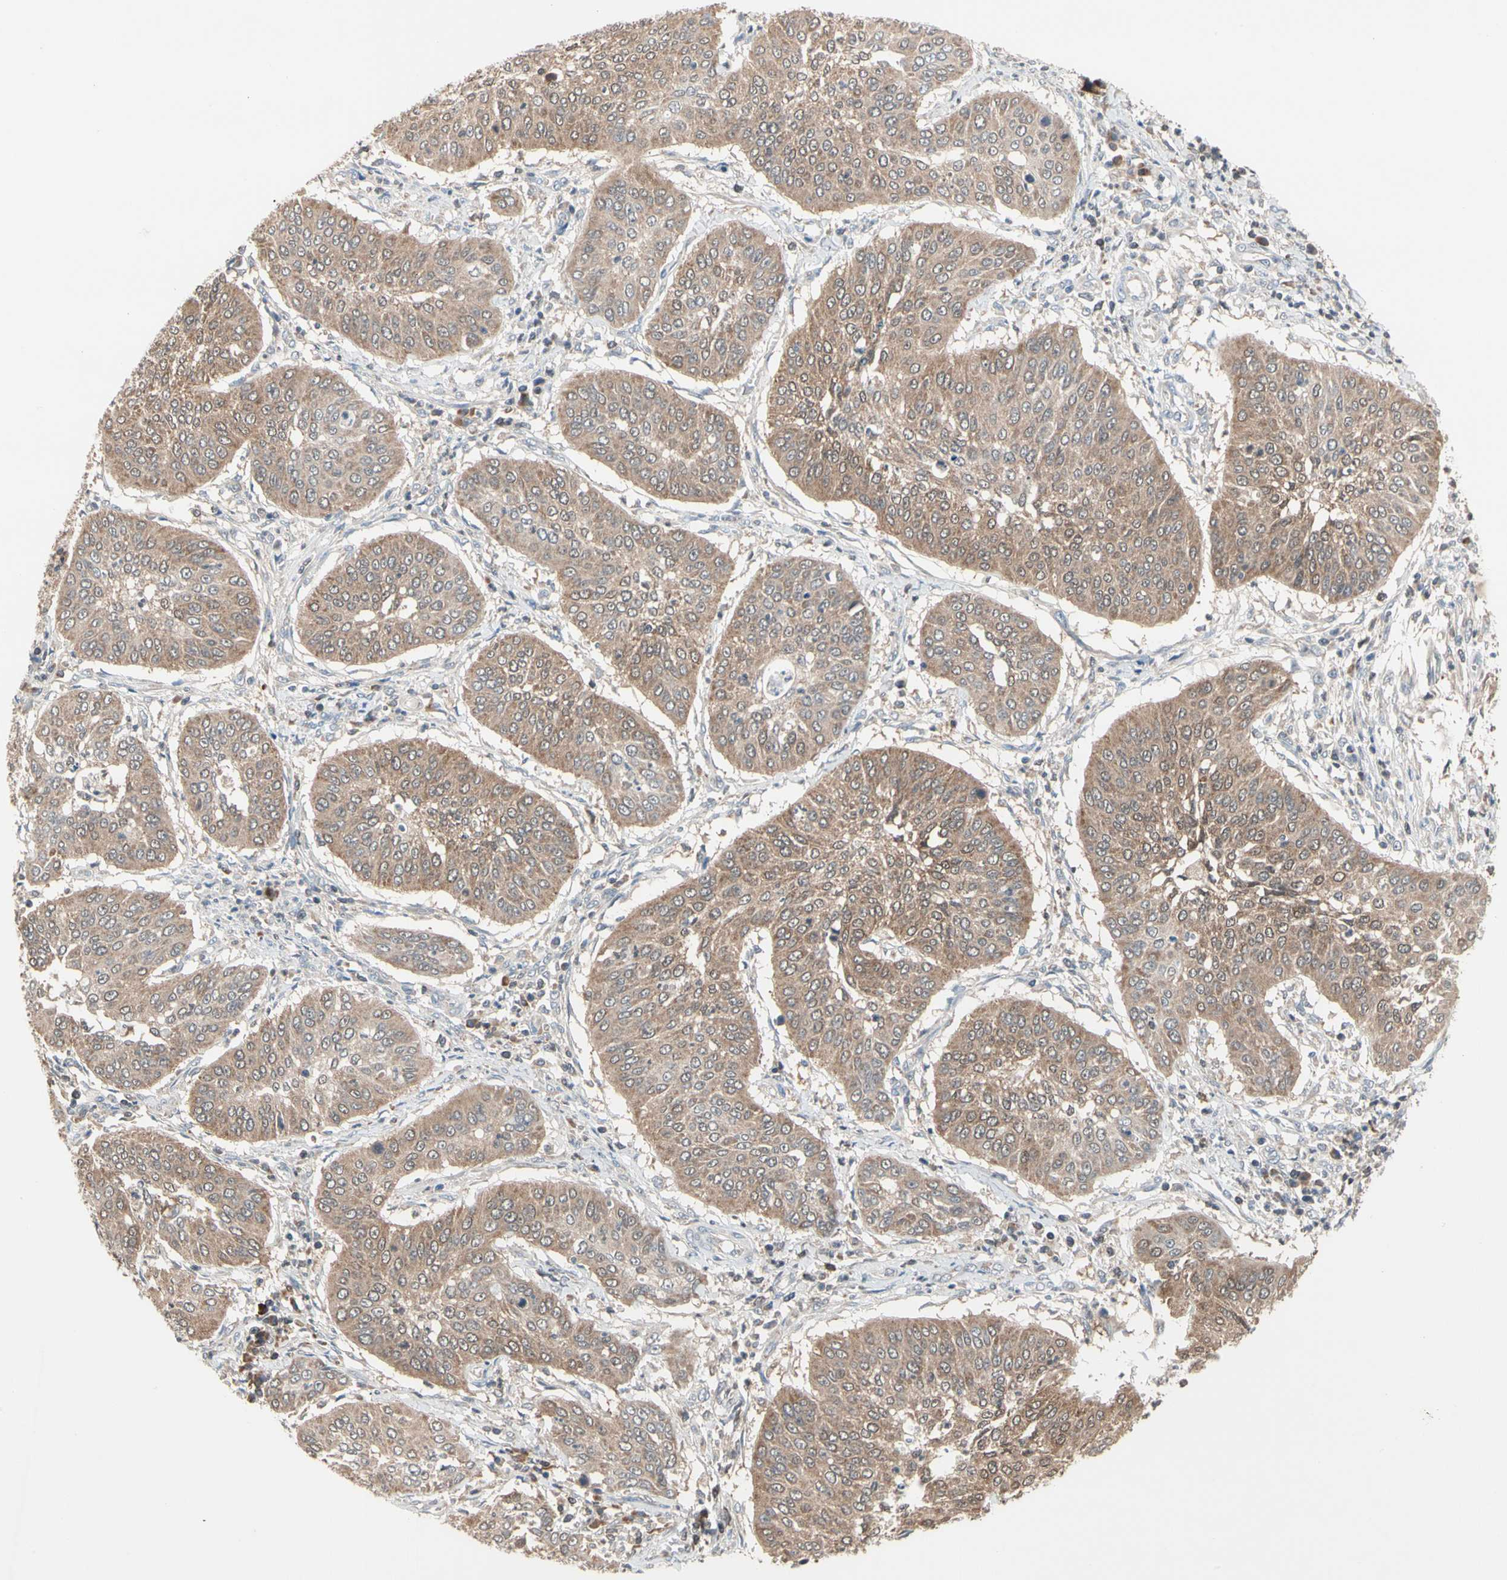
{"staining": {"intensity": "moderate", "quantity": ">75%", "location": "cytoplasmic/membranous"}, "tissue": "cervical cancer", "cell_type": "Tumor cells", "image_type": "cancer", "snomed": [{"axis": "morphology", "description": "Normal tissue, NOS"}, {"axis": "morphology", "description": "Squamous cell carcinoma, NOS"}, {"axis": "topography", "description": "Cervix"}], "caption": "An image showing moderate cytoplasmic/membranous staining in approximately >75% of tumor cells in cervical cancer, as visualized by brown immunohistochemical staining.", "gene": "MTHFS", "patient": {"sex": "female", "age": 39}}